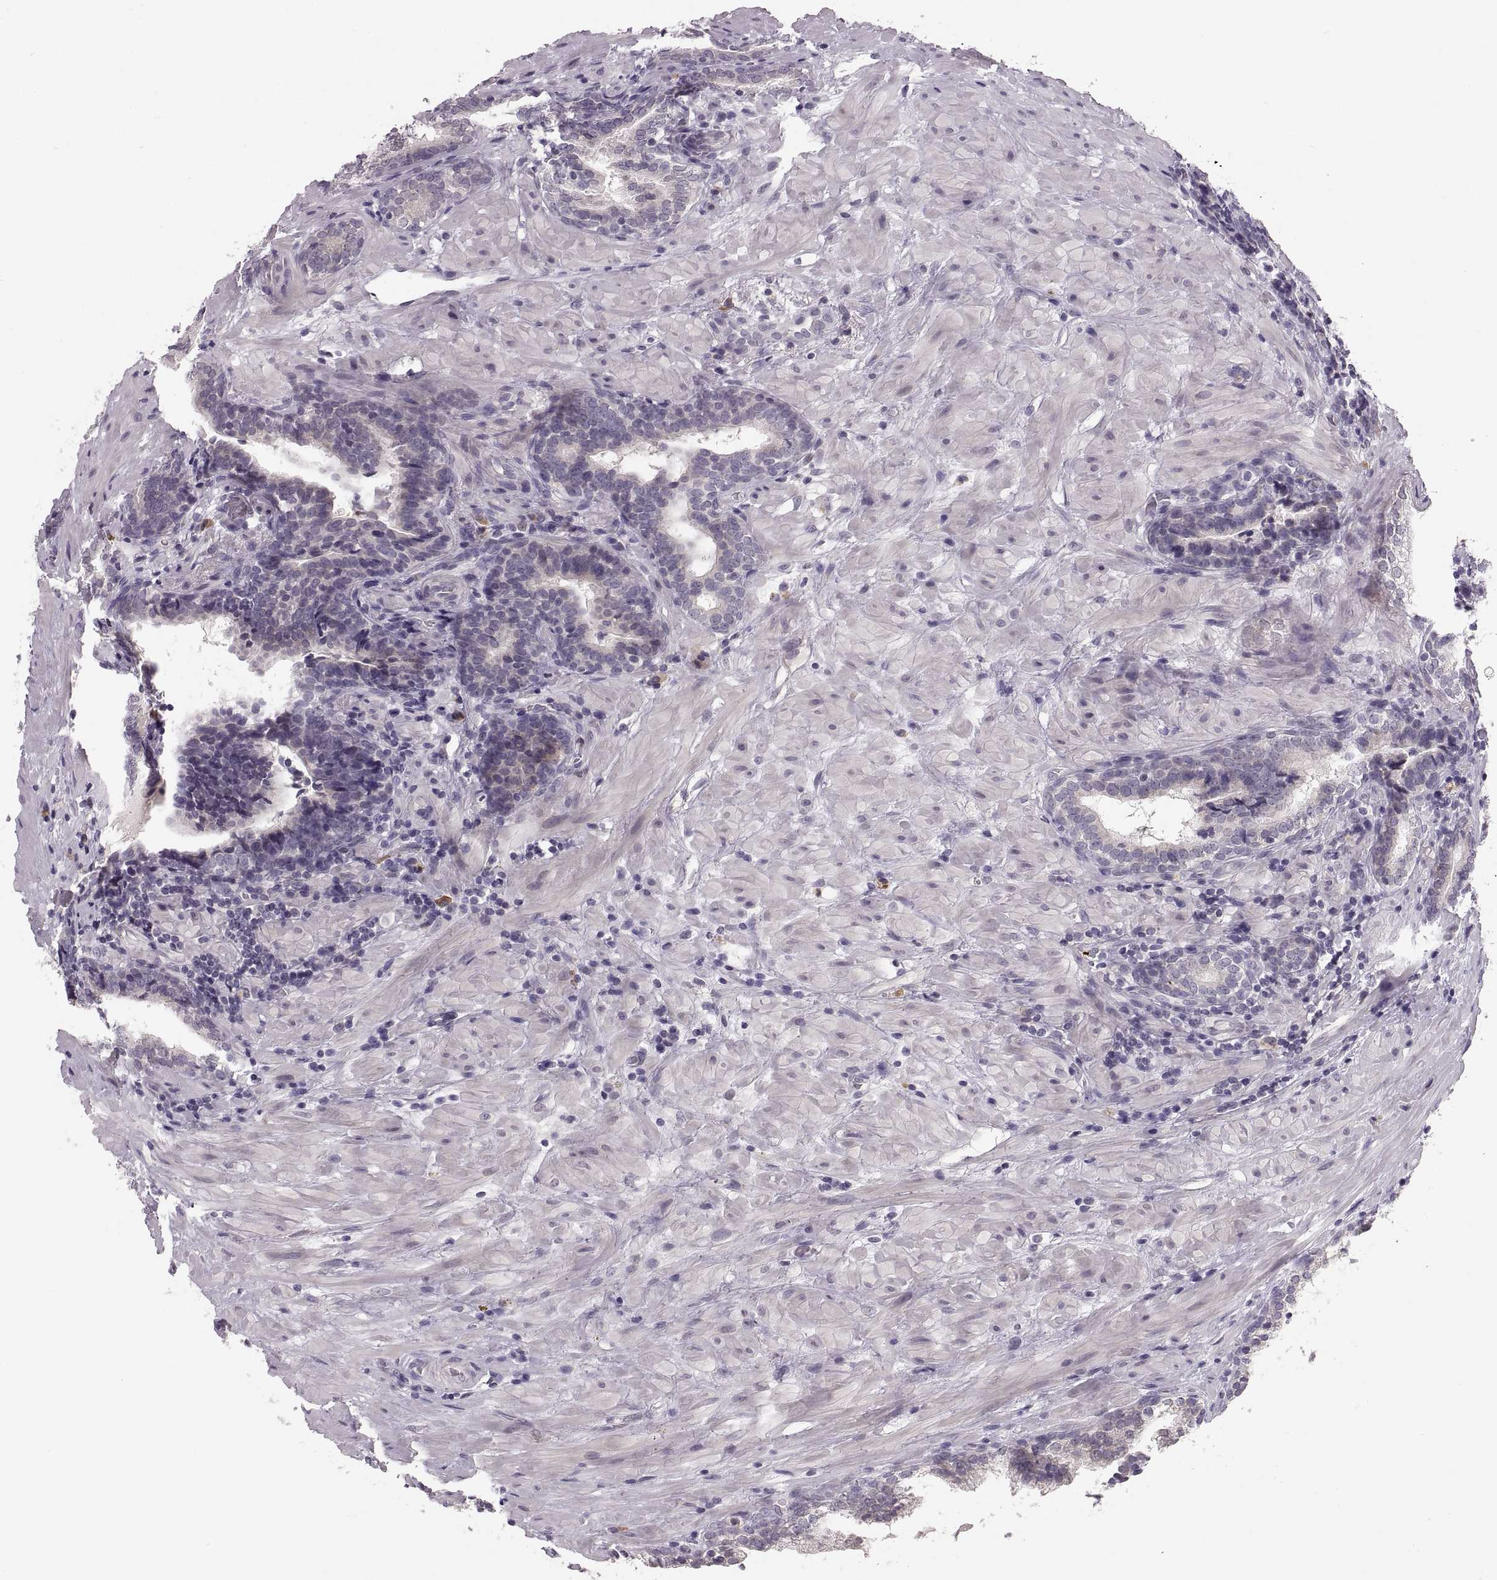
{"staining": {"intensity": "negative", "quantity": "none", "location": "none"}, "tissue": "prostate cancer", "cell_type": "Tumor cells", "image_type": "cancer", "snomed": [{"axis": "morphology", "description": "Adenocarcinoma, NOS"}, {"axis": "topography", "description": "Prostate and seminal vesicle, NOS"}], "caption": "Tumor cells are negative for brown protein staining in prostate cancer (adenocarcinoma).", "gene": "ADH6", "patient": {"sex": "male", "age": 63}}